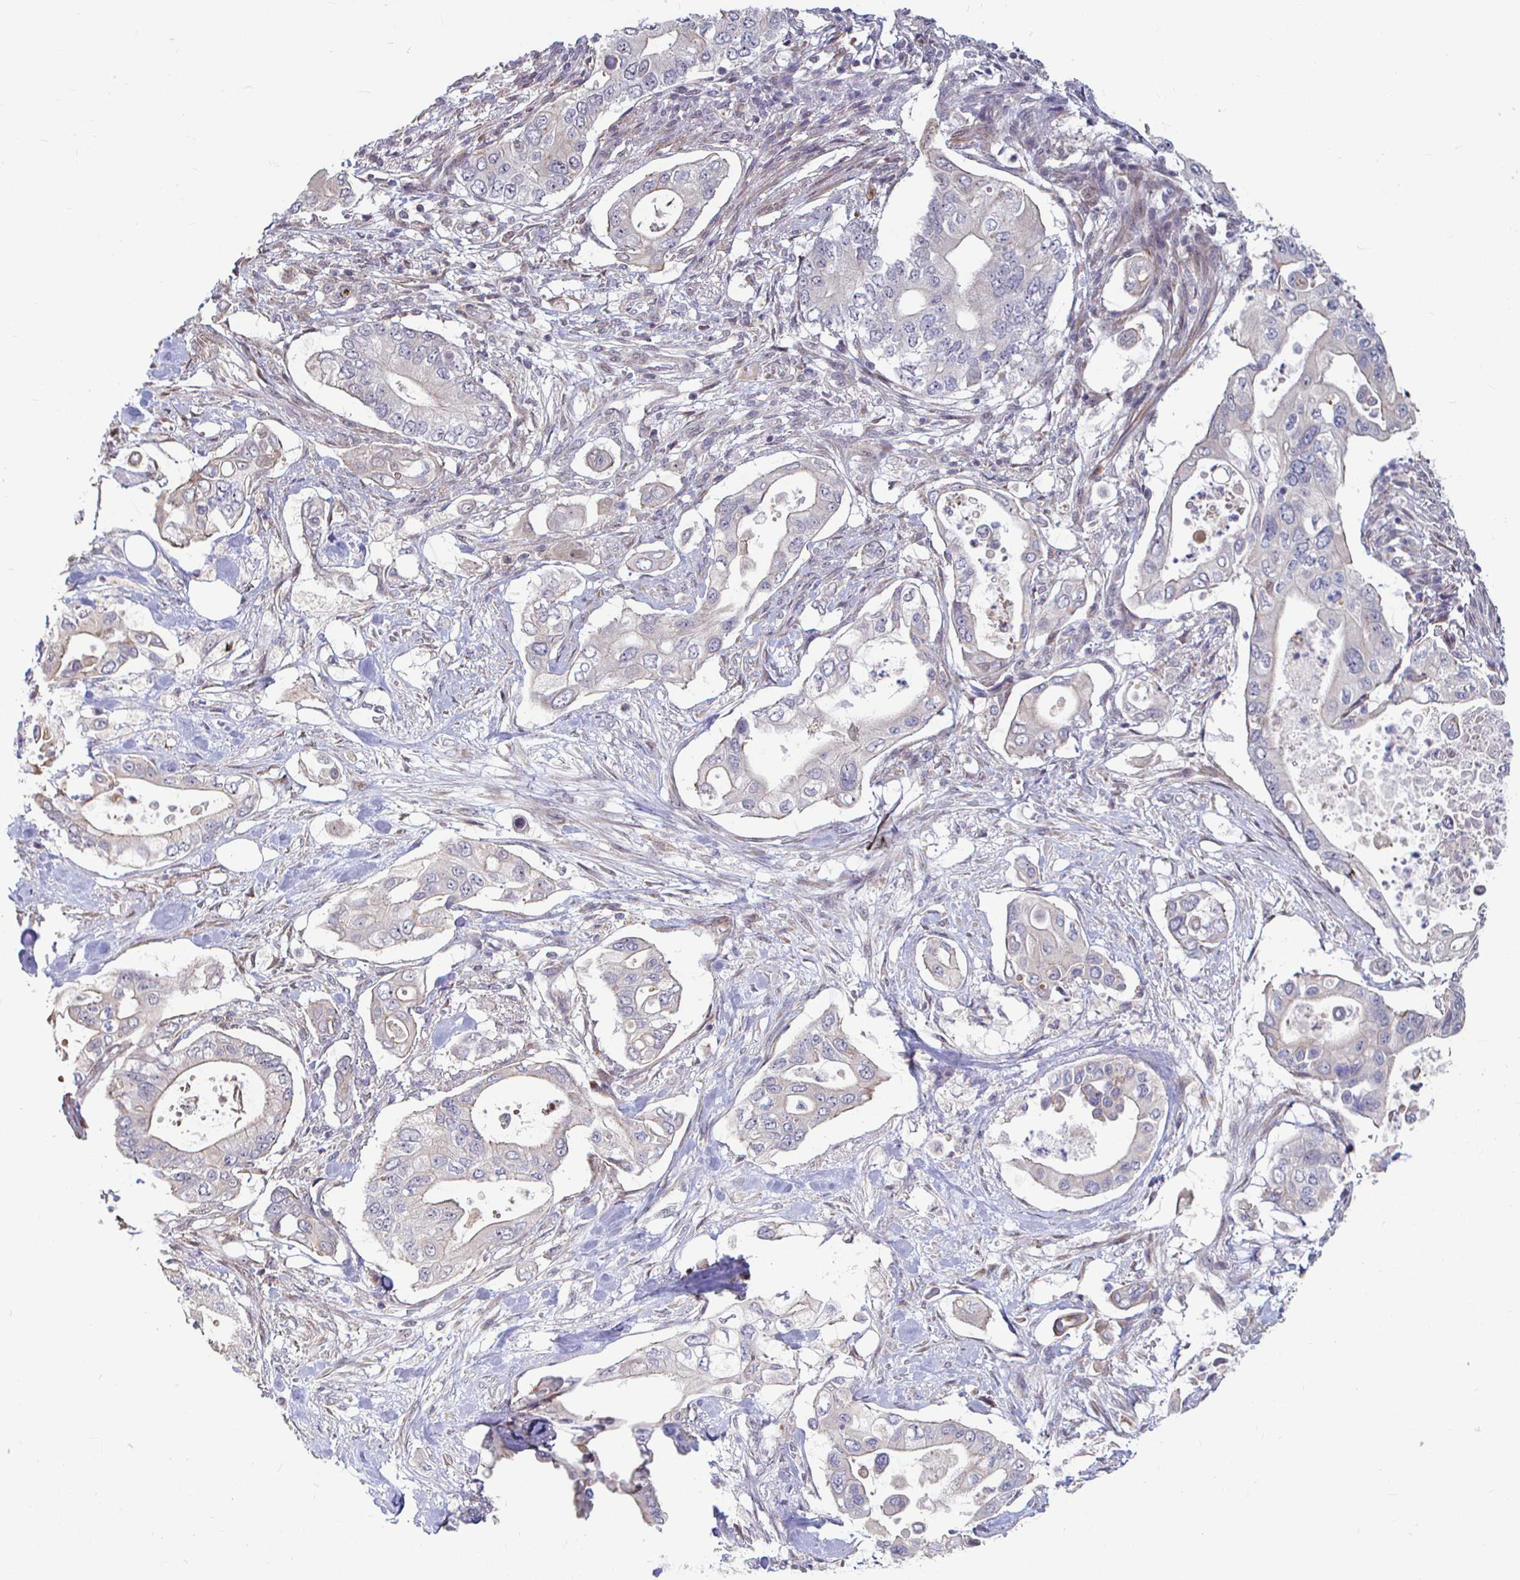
{"staining": {"intensity": "weak", "quantity": "25%-75%", "location": "cytoplasmic/membranous"}, "tissue": "pancreatic cancer", "cell_type": "Tumor cells", "image_type": "cancer", "snomed": [{"axis": "morphology", "description": "Adenocarcinoma, NOS"}, {"axis": "topography", "description": "Pancreas"}], "caption": "Immunohistochemical staining of pancreatic cancer (adenocarcinoma) displays low levels of weak cytoplasmic/membranous protein expression in approximately 25%-75% of tumor cells.", "gene": "CAPN11", "patient": {"sex": "female", "age": 63}}